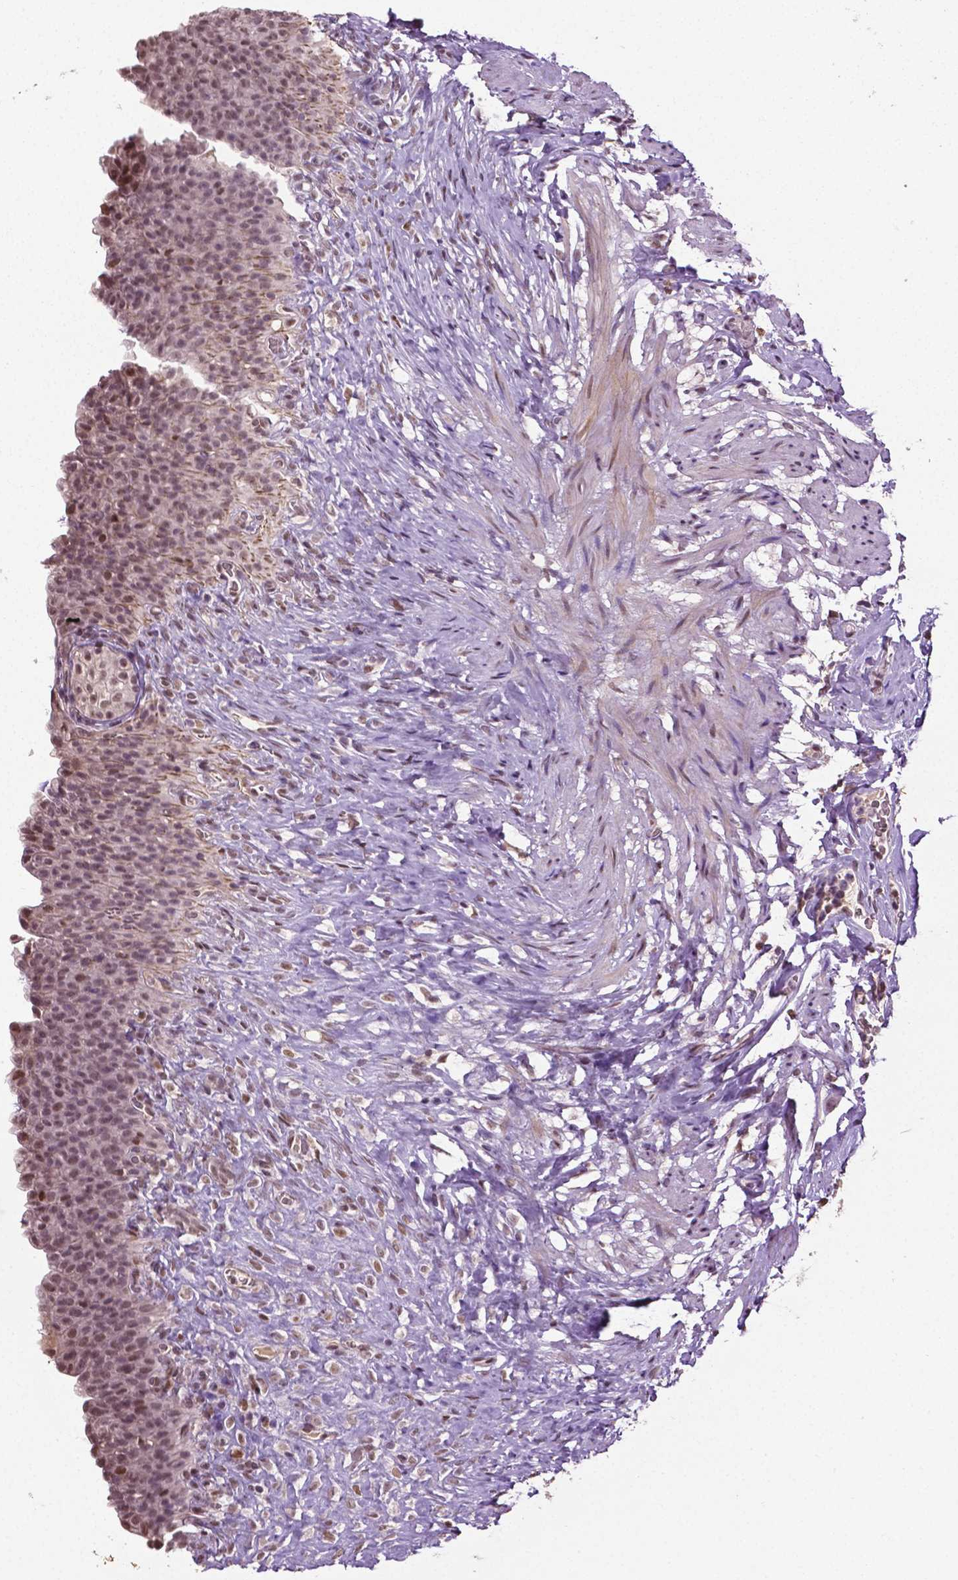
{"staining": {"intensity": "weak", "quantity": ">75%", "location": "nuclear"}, "tissue": "urinary bladder", "cell_type": "Urothelial cells", "image_type": "normal", "snomed": [{"axis": "morphology", "description": "Normal tissue, NOS"}, {"axis": "topography", "description": "Urinary bladder"}, {"axis": "topography", "description": "Prostate"}], "caption": "An IHC histopathology image of benign tissue is shown. Protein staining in brown labels weak nuclear positivity in urinary bladder within urothelial cells. The staining is performed using DAB brown chromogen to label protein expression. The nuclei are counter-stained blue using hematoxylin.", "gene": "DLX5", "patient": {"sex": "male", "age": 76}}